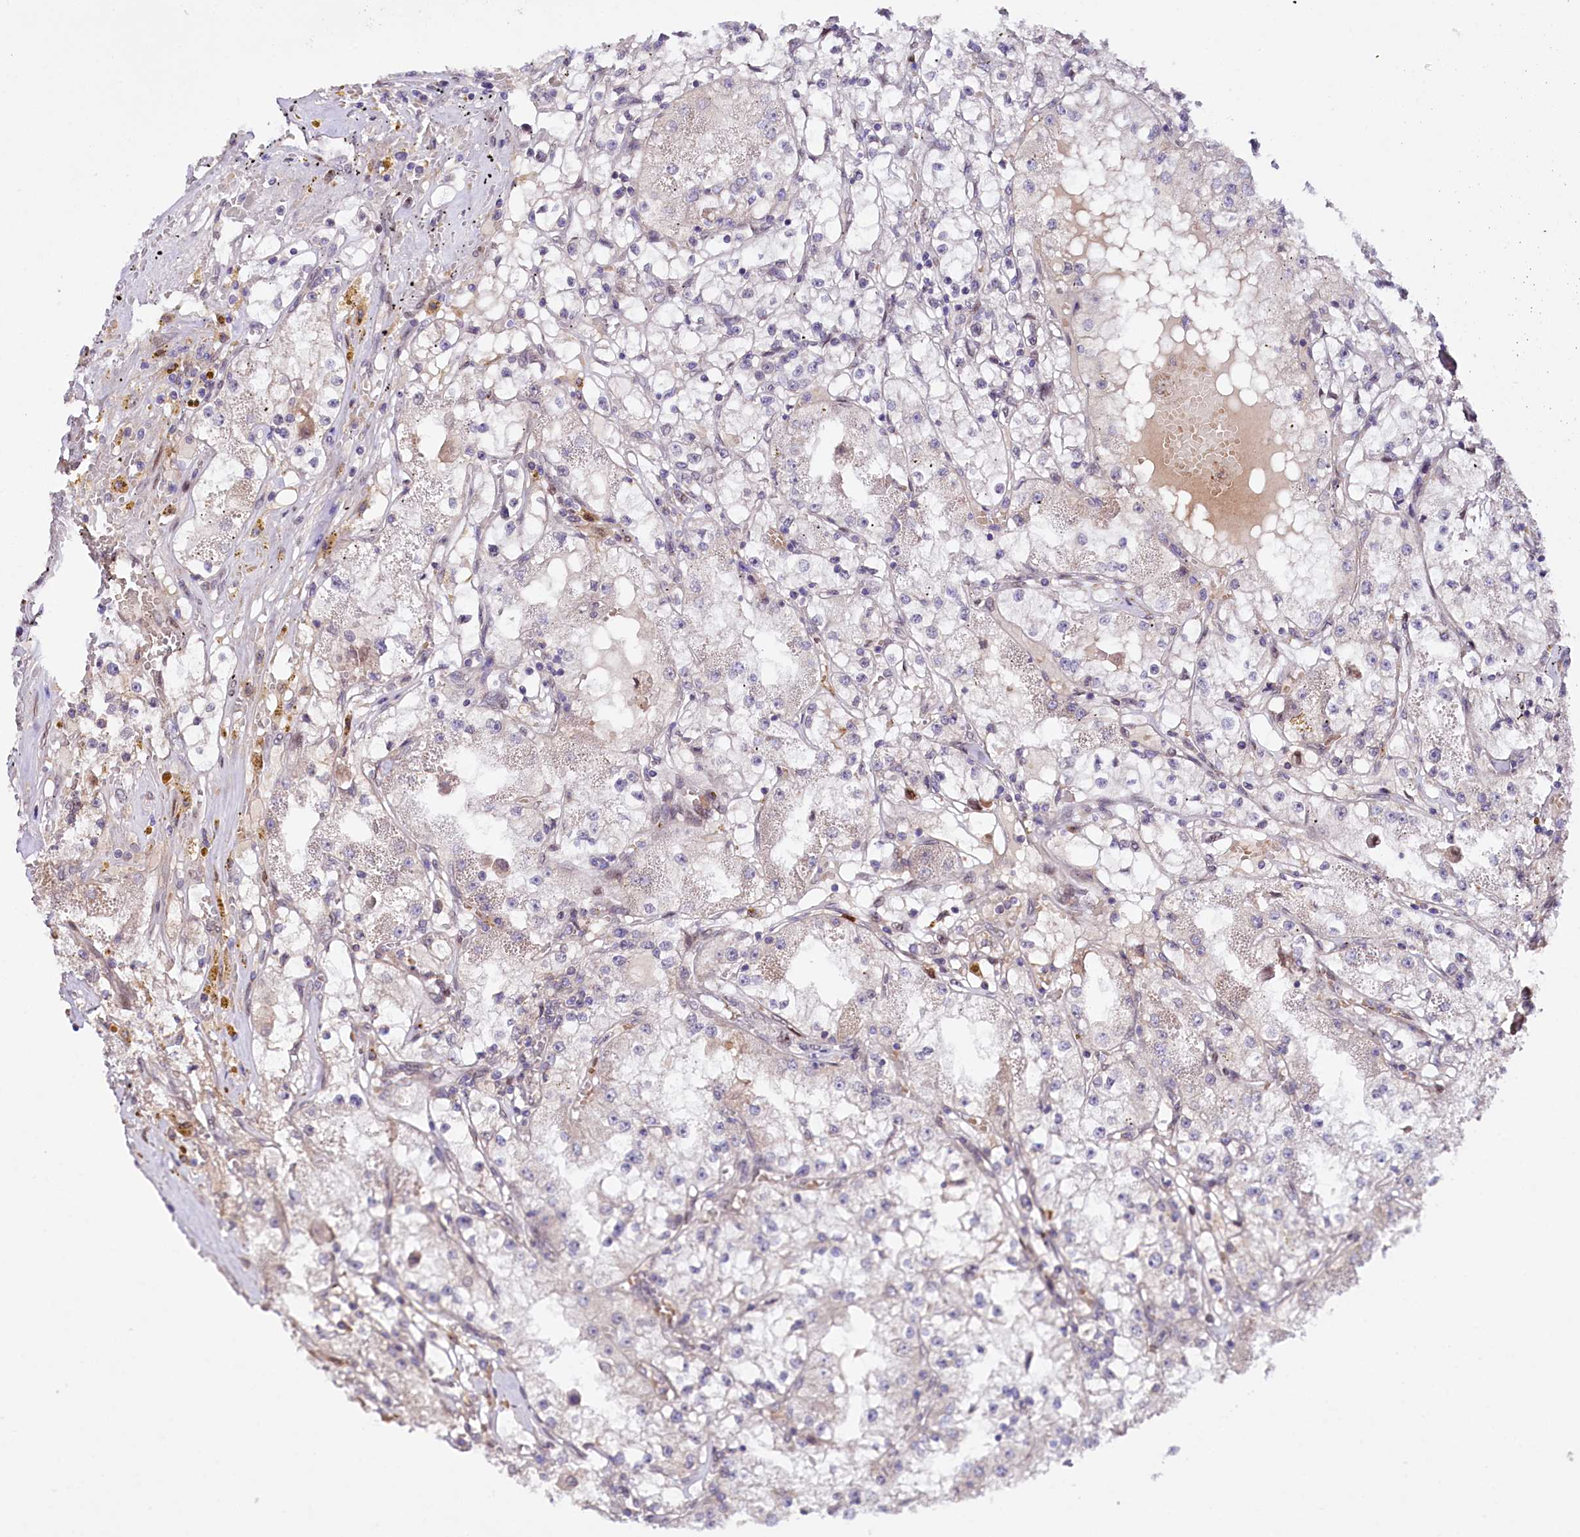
{"staining": {"intensity": "negative", "quantity": "none", "location": "none"}, "tissue": "renal cancer", "cell_type": "Tumor cells", "image_type": "cancer", "snomed": [{"axis": "morphology", "description": "Adenocarcinoma, NOS"}, {"axis": "topography", "description": "Kidney"}], "caption": "High magnification brightfield microscopy of adenocarcinoma (renal) stained with DAB (3,3'-diaminobenzidine) (brown) and counterstained with hematoxylin (blue): tumor cells show no significant positivity.", "gene": "ZNF226", "patient": {"sex": "male", "age": 56}}